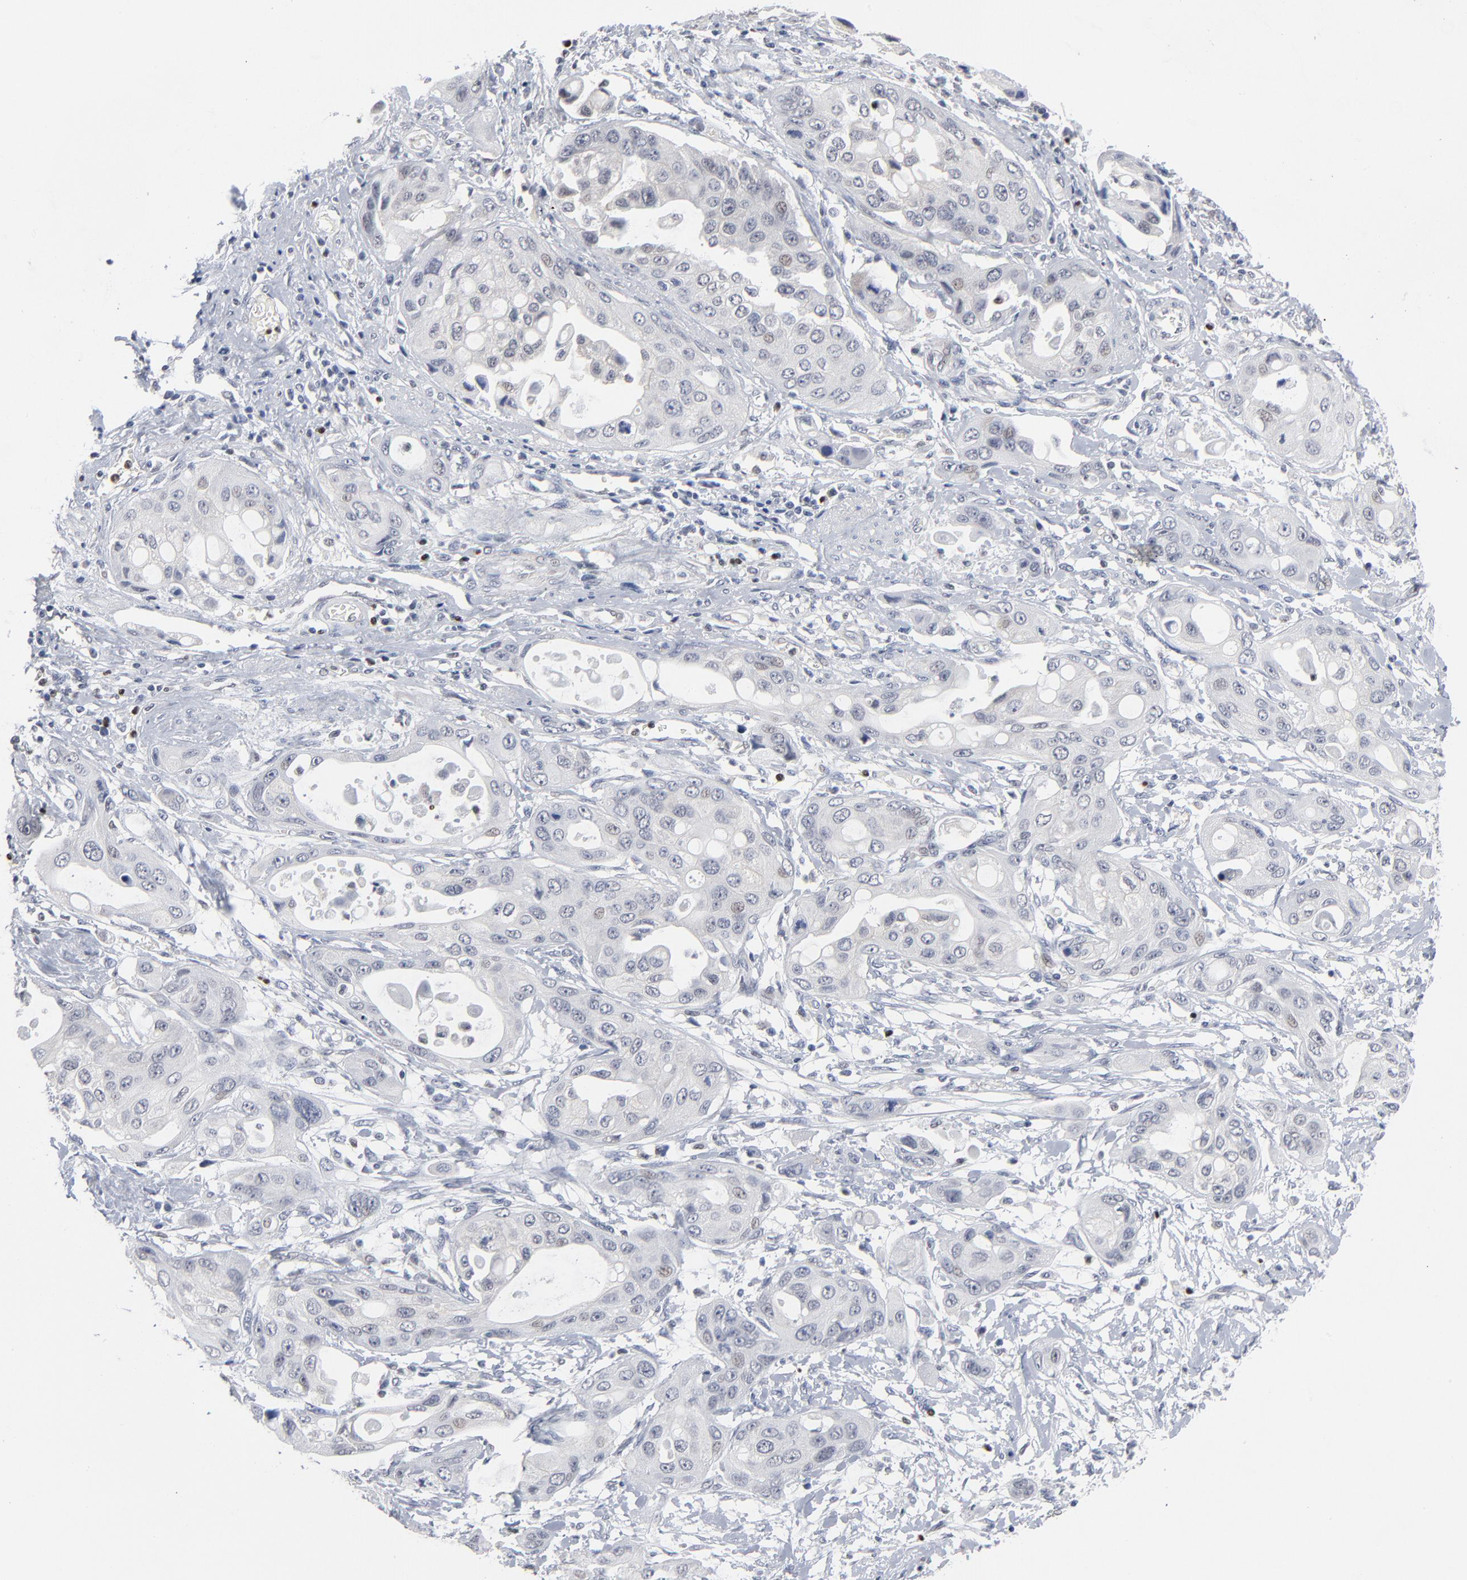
{"staining": {"intensity": "negative", "quantity": "none", "location": "none"}, "tissue": "pancreatic cancer", "cell_type": "Tumor cells", "image_type": "cancer", "snomed": [{"axis": "morphology", "description": "Adenocarcinoma, NOS"}, {"axis": "topography", "description": "Pancreas"}], "caption": "Tumor cells are negative for brown protein staining in adenocarcinoma (pancreatic). (DAB (3,3'-diaminobenzidine) immunohistochemistry, high magnification).", "gene": "FOXN2", "patient": {"sex": "female", "age": 60}}